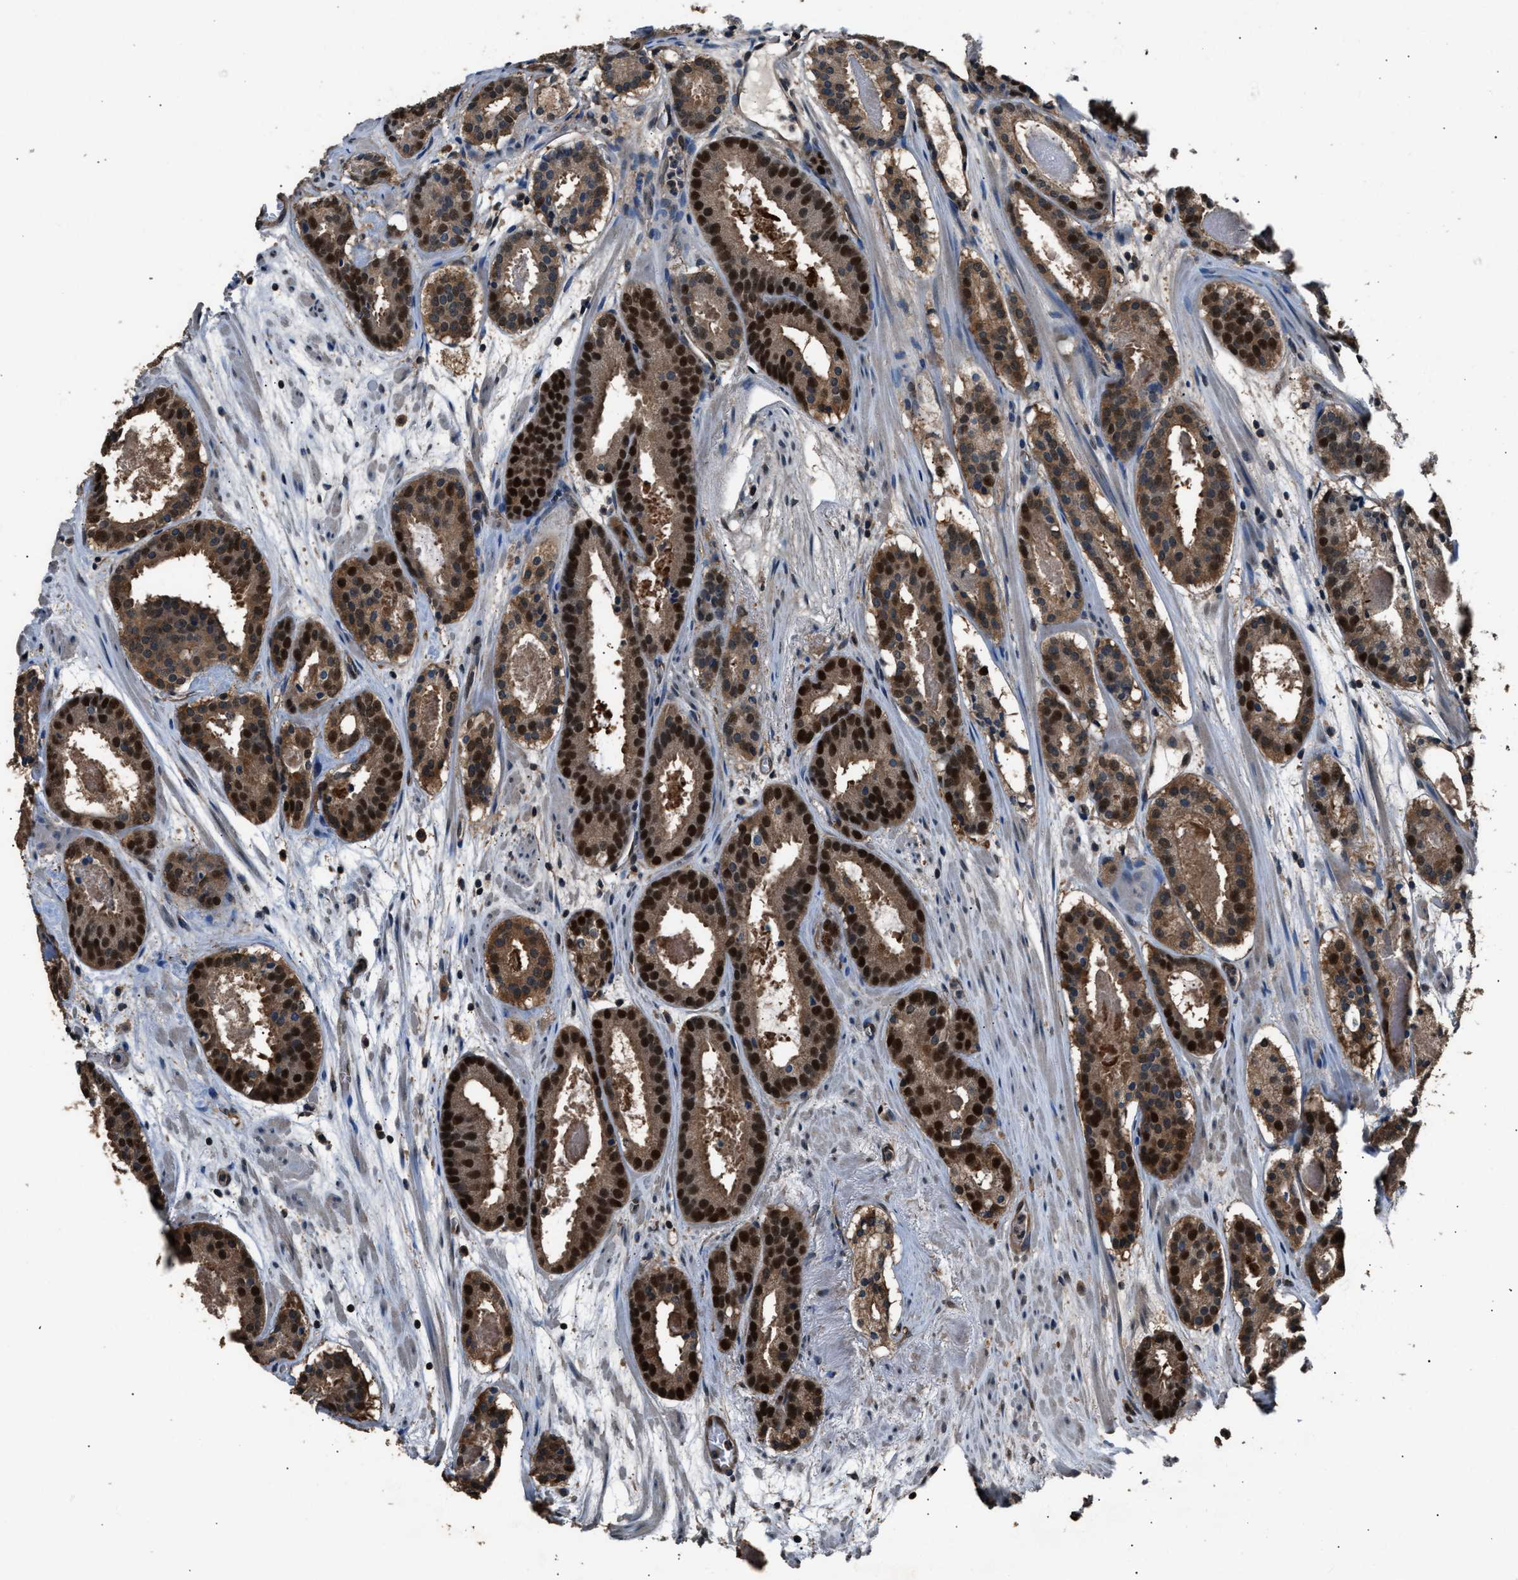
{"staining": {"intensity": "strong", "quantity": ">75%", "location": "cytoplasmic/membranous,nuclear"}, "tissue": "prostate cancer", "cell_type": "Tumor cells", "image_type": "cancer", "snomed": [{"axis": "morphology", "description": "Adenocarcinoma, Low grade"}, {"axis": "topography", "description": "Prostate"}], "caption": "Protein analysis of prostate low-grade adenocarcinoma tissue demonstrates strong cytoplasmic/membranous and nuclear positivity in about >75% of tumor cells.", "gene": "DFFA", "patient": {"sex": "male", "age": 69}}